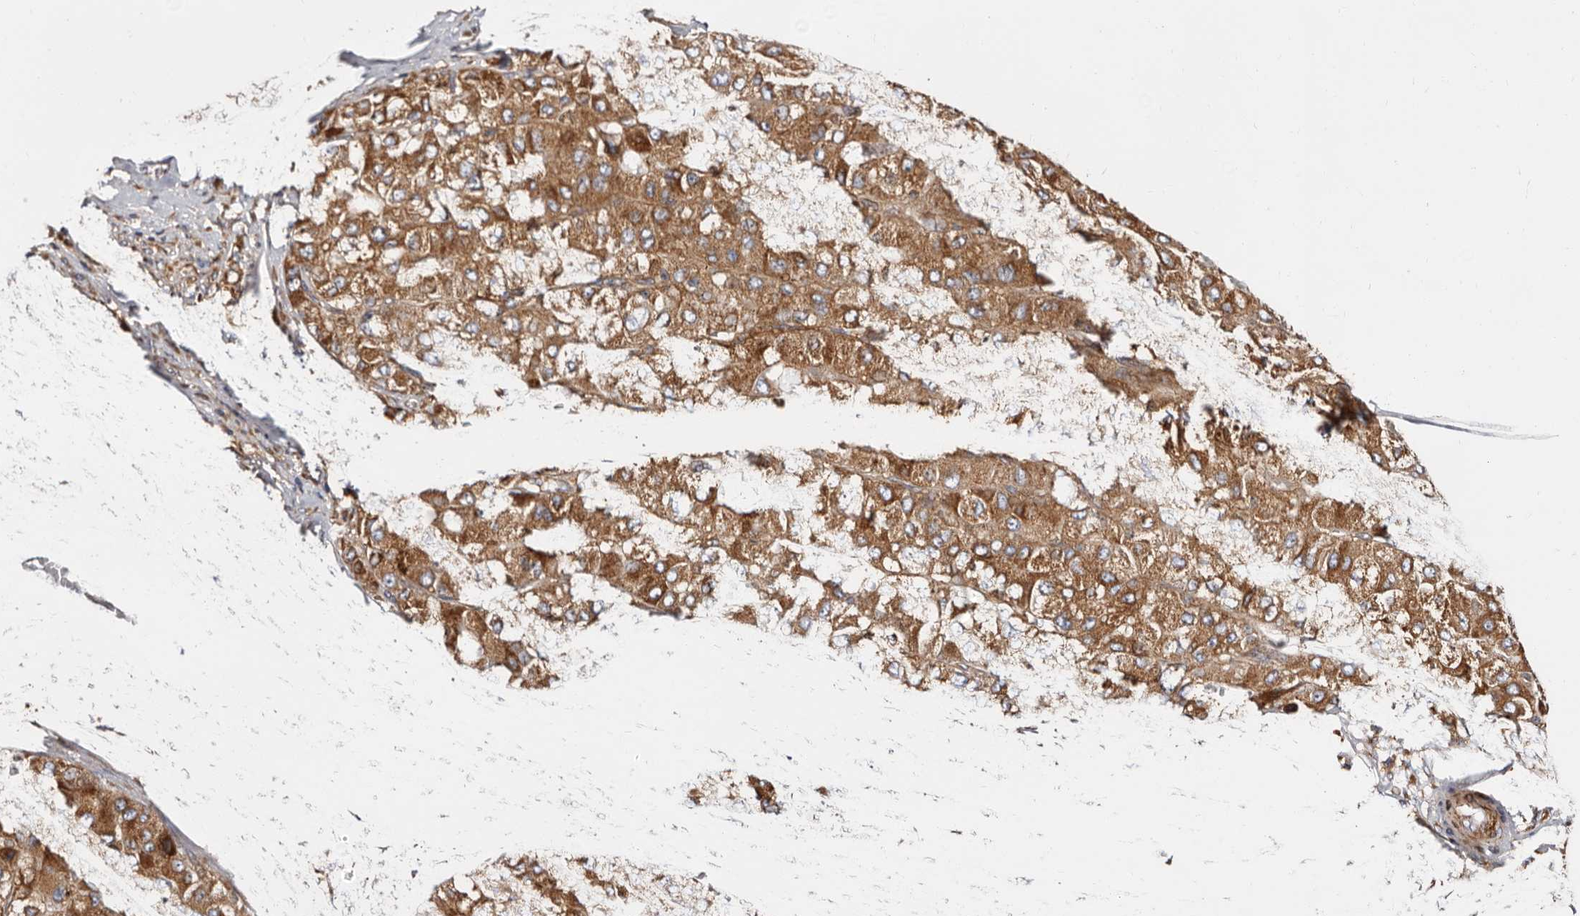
{"staining": {"intensity": "moderate", "quantity": ">75%", "location": "cytoplasmic/membranous"}, "tissue": "liver cancer", "cell_type": "Tumor cells", "image_type": "cancer", "snomed": [{"axis": "morphology", "description": "Carcinoma, Hepatocellular, NOS"}, {"axis": "topography", "description": "Liver"}], "caption": "Immunohistochemical staining of human liver cancer exhibits moderate cytoplasmic/membranous protein positivity in about >75% of tumor cells.", "gene": "COQ8B", "patient": {"sex": "male", "age": 80}}